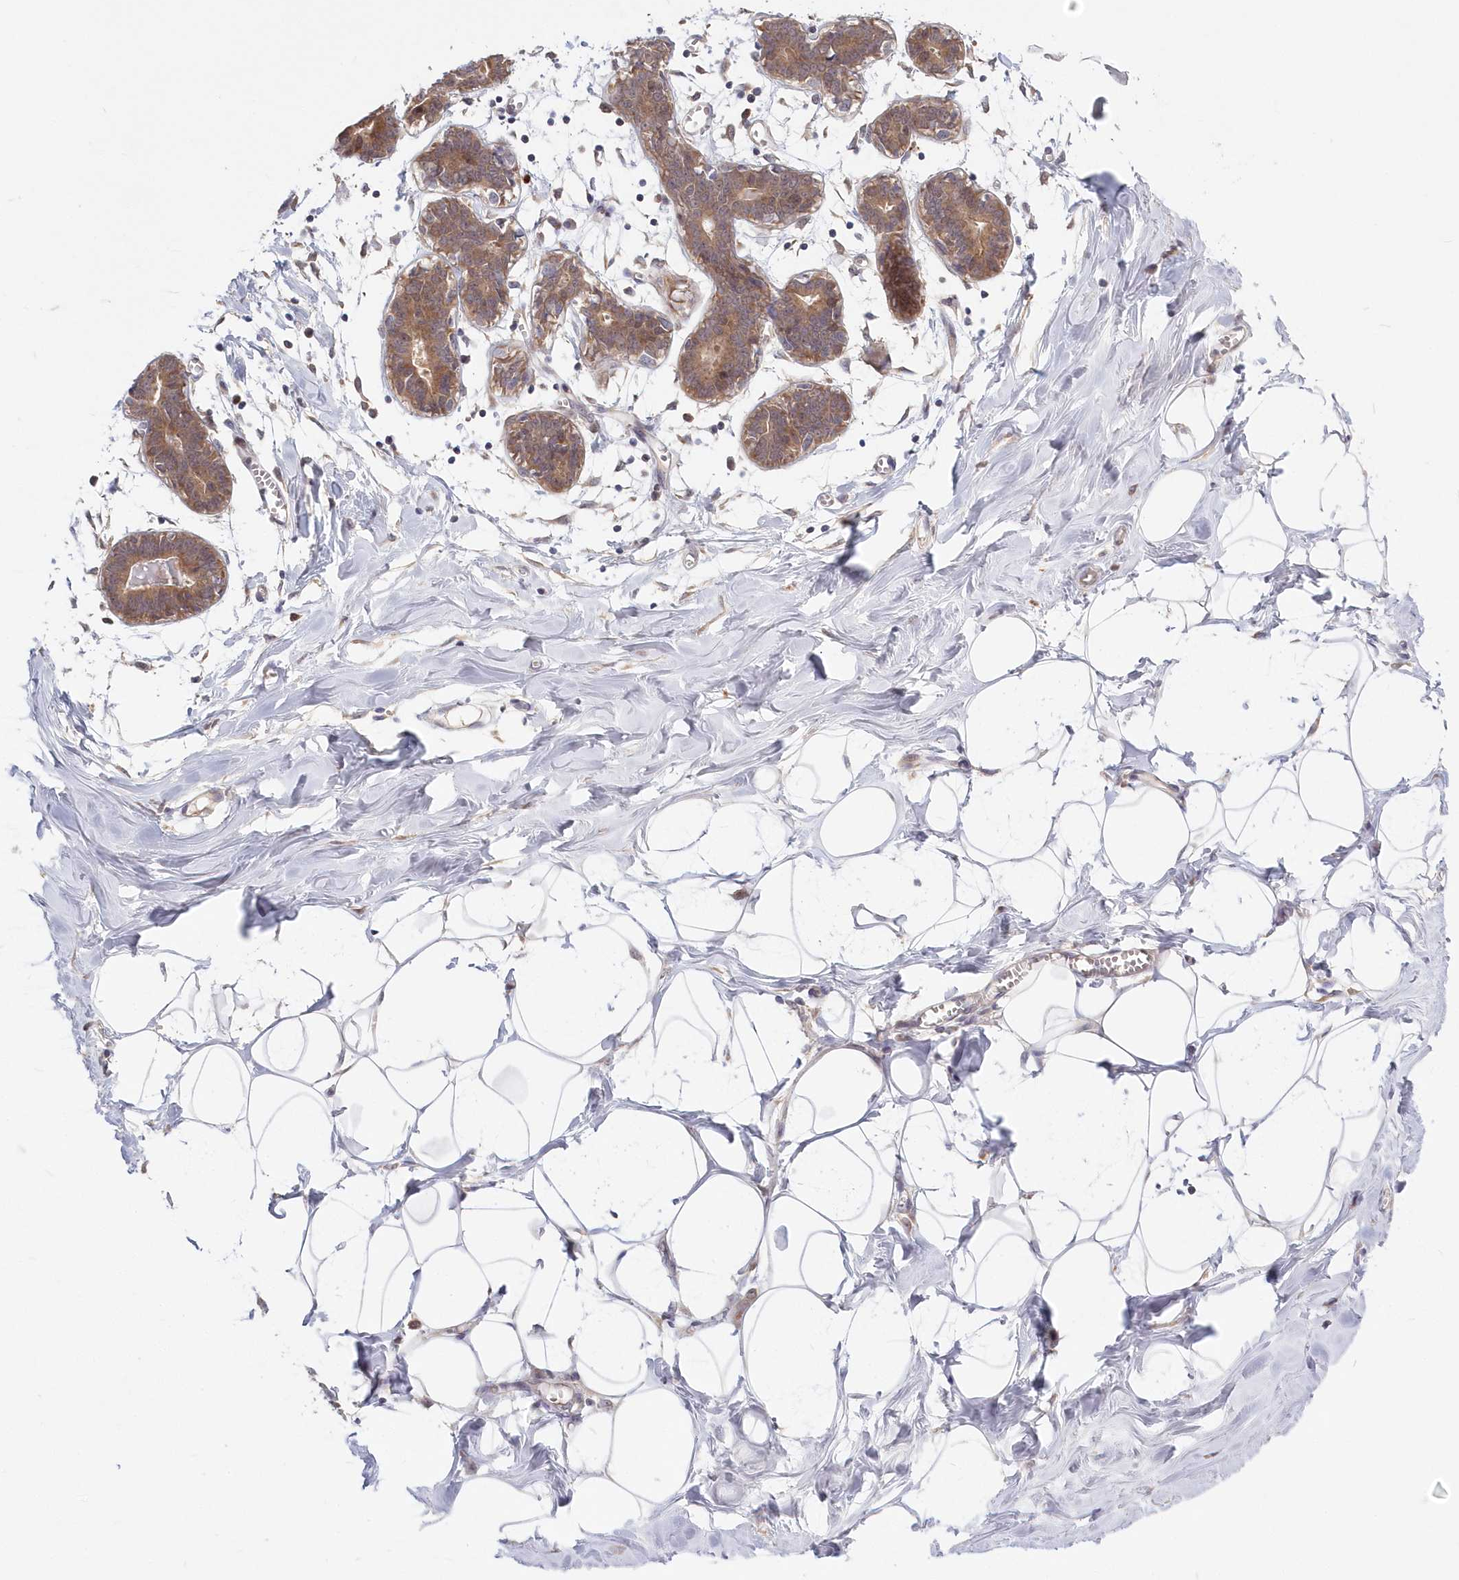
{"staining": {"intensity": "negative", "quantity": "none", "location": "none"}, "tissue": "breast", "cell_type": "Adipocytes", "image_type": "normal", "snomed": [{"axis": "morphology", "description": "Normal tissue, NOS"}, {"axis": "topography", "description": "Breast"}], "caption": "Immunohistochemical staining of benign human breast exhibits no significant positivity in adipocytes. (DAB IHC visualized using brightfield microscopy, high magnification).", "gene": "KATNA1", "patient": {"sex": "female", "age": 27}}